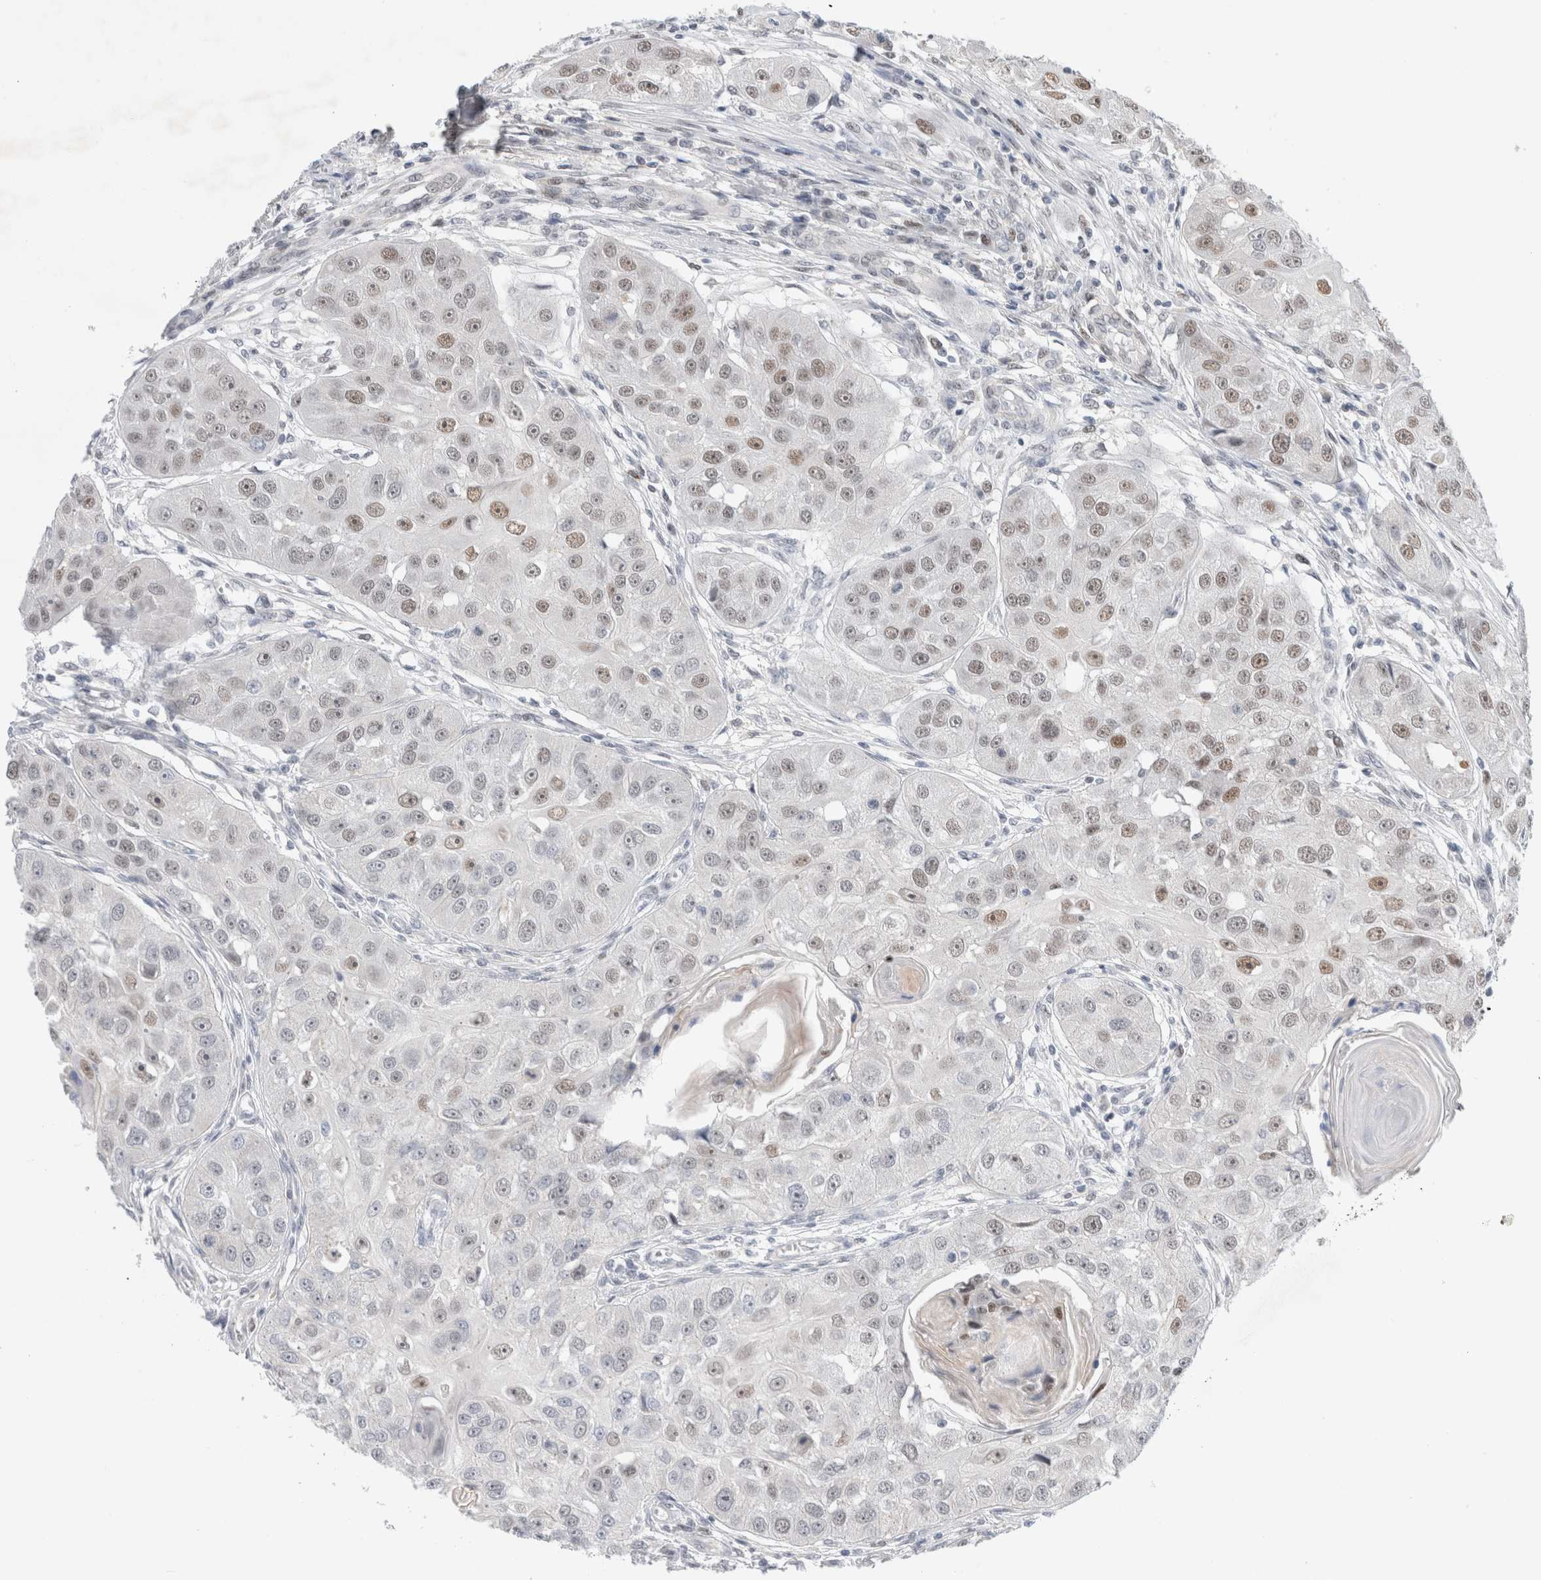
{"staining": {"intensity": "moderate", "quantity": "25%-75%", "location": "nuclear"}, "tissue": "head and neck cancer", "cell_type": "Tumor cells", "image_type": "cancer", "snomed": [{"axis": "morphology", "description": "Normal tissue, NOS"}, {"axis": "morphology", "description": "Squamous cell carcinoma, NOS"}, {"axis": "topography", "description": "Skeletal muscle"}, {"axis": "topography", "description": "Head-Neck"}], "caption": "The histopathology image shows staining of head and neck squamous cell carcinoma, revealing moderate nuclear protein expression (brown color) within tumor cells. (DAB (3,3'-diaminobenzidine) IHC with brightfield microscopy, high magnification).", "gene": "KNL1", "patient": {"sex": "male", "age": 51}}